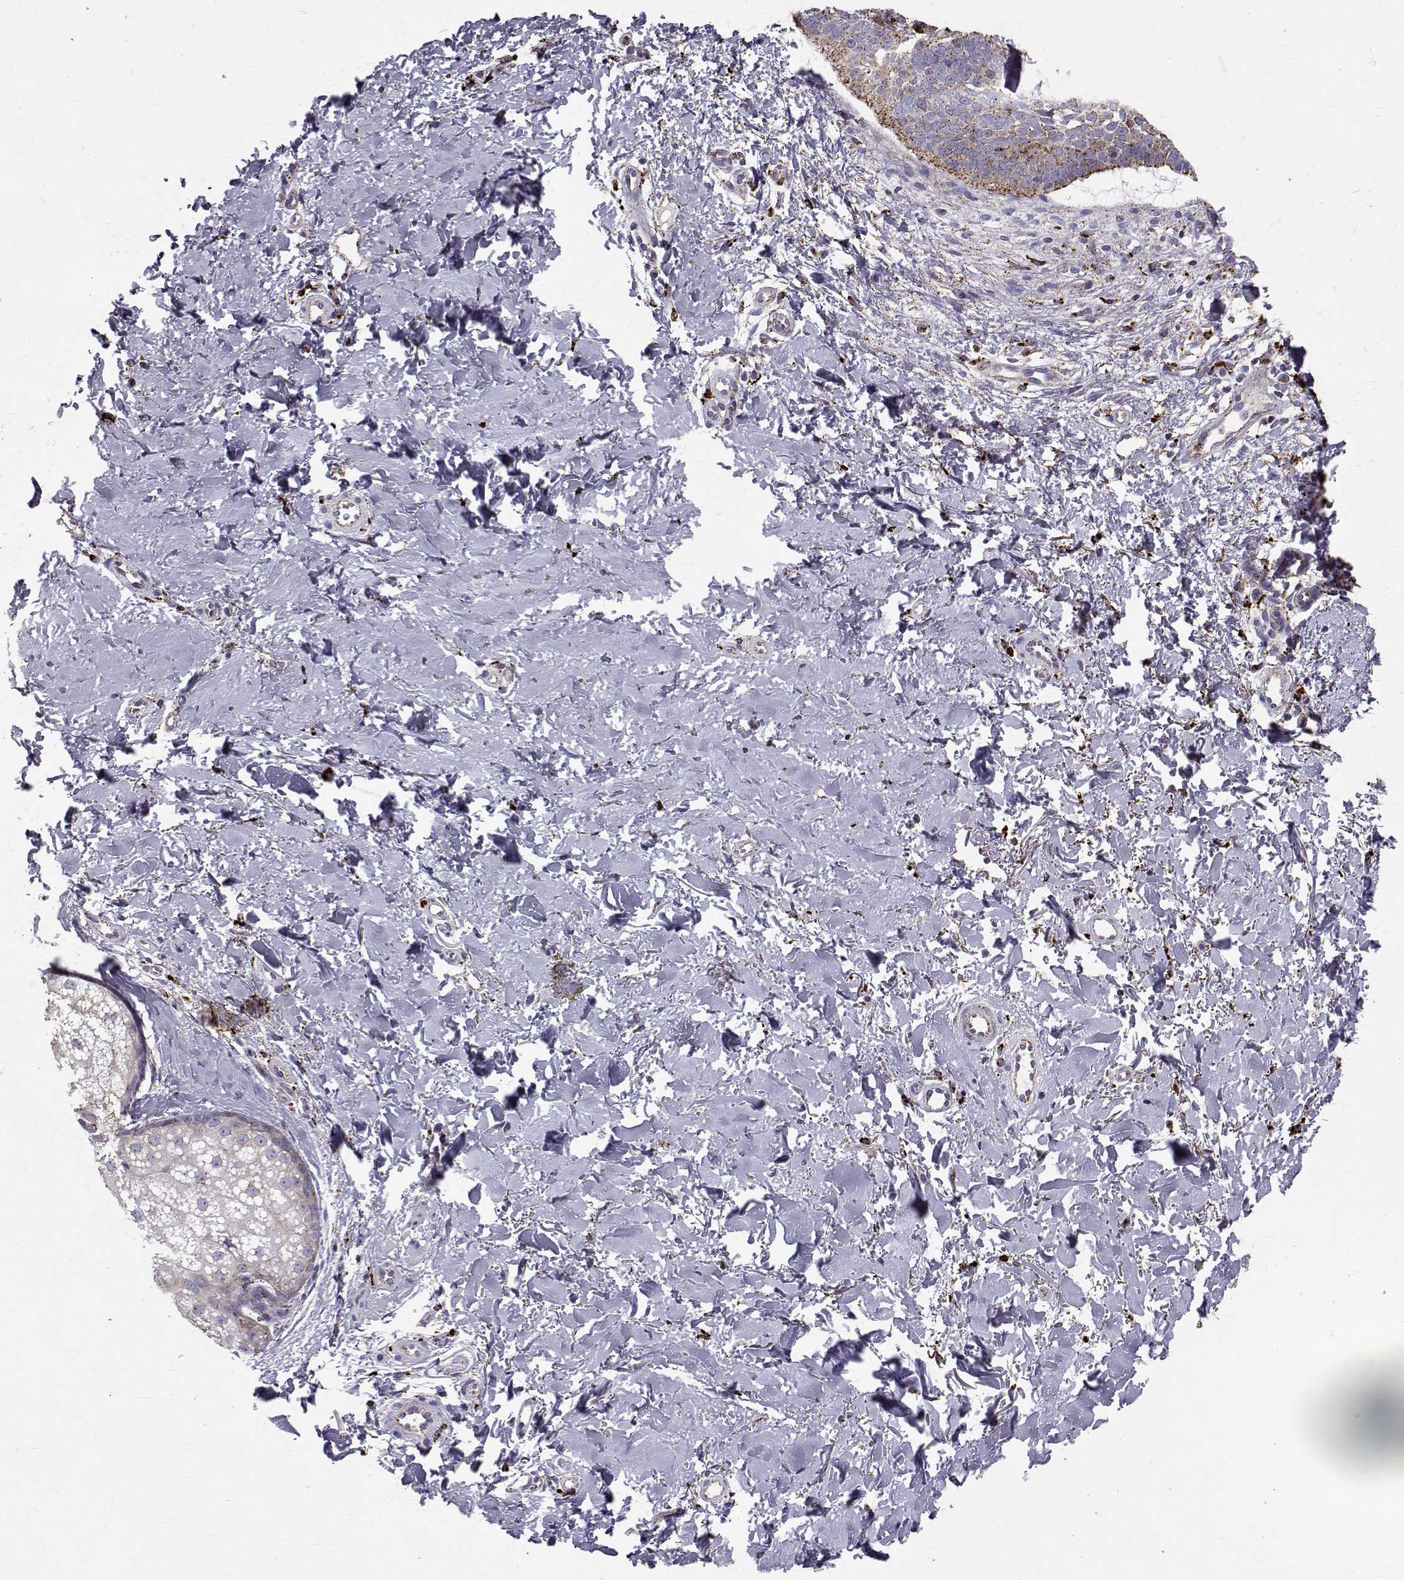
{"staining": {"intensity": "moderate", "quantity": "25%-75%", "location": "cytoplasmic/membranous"}, "tissue": "skin cancer", "cell_type": "Tumor cells", "image_type": "cancer", "snomed": [{"axis": "morphology", "description": "Basal cell carcinoma"}, {"axis": "topography", "description": "Skin"}], "caption": "Protein expression analysis of human skin cancer (basal cell carcinoma) reveals moderate cytoplasmic/membranous positivity in about 25%-75% of tumor cells.", "gene": "TPP1", "patient": {"sex": "male", "age": 57}}